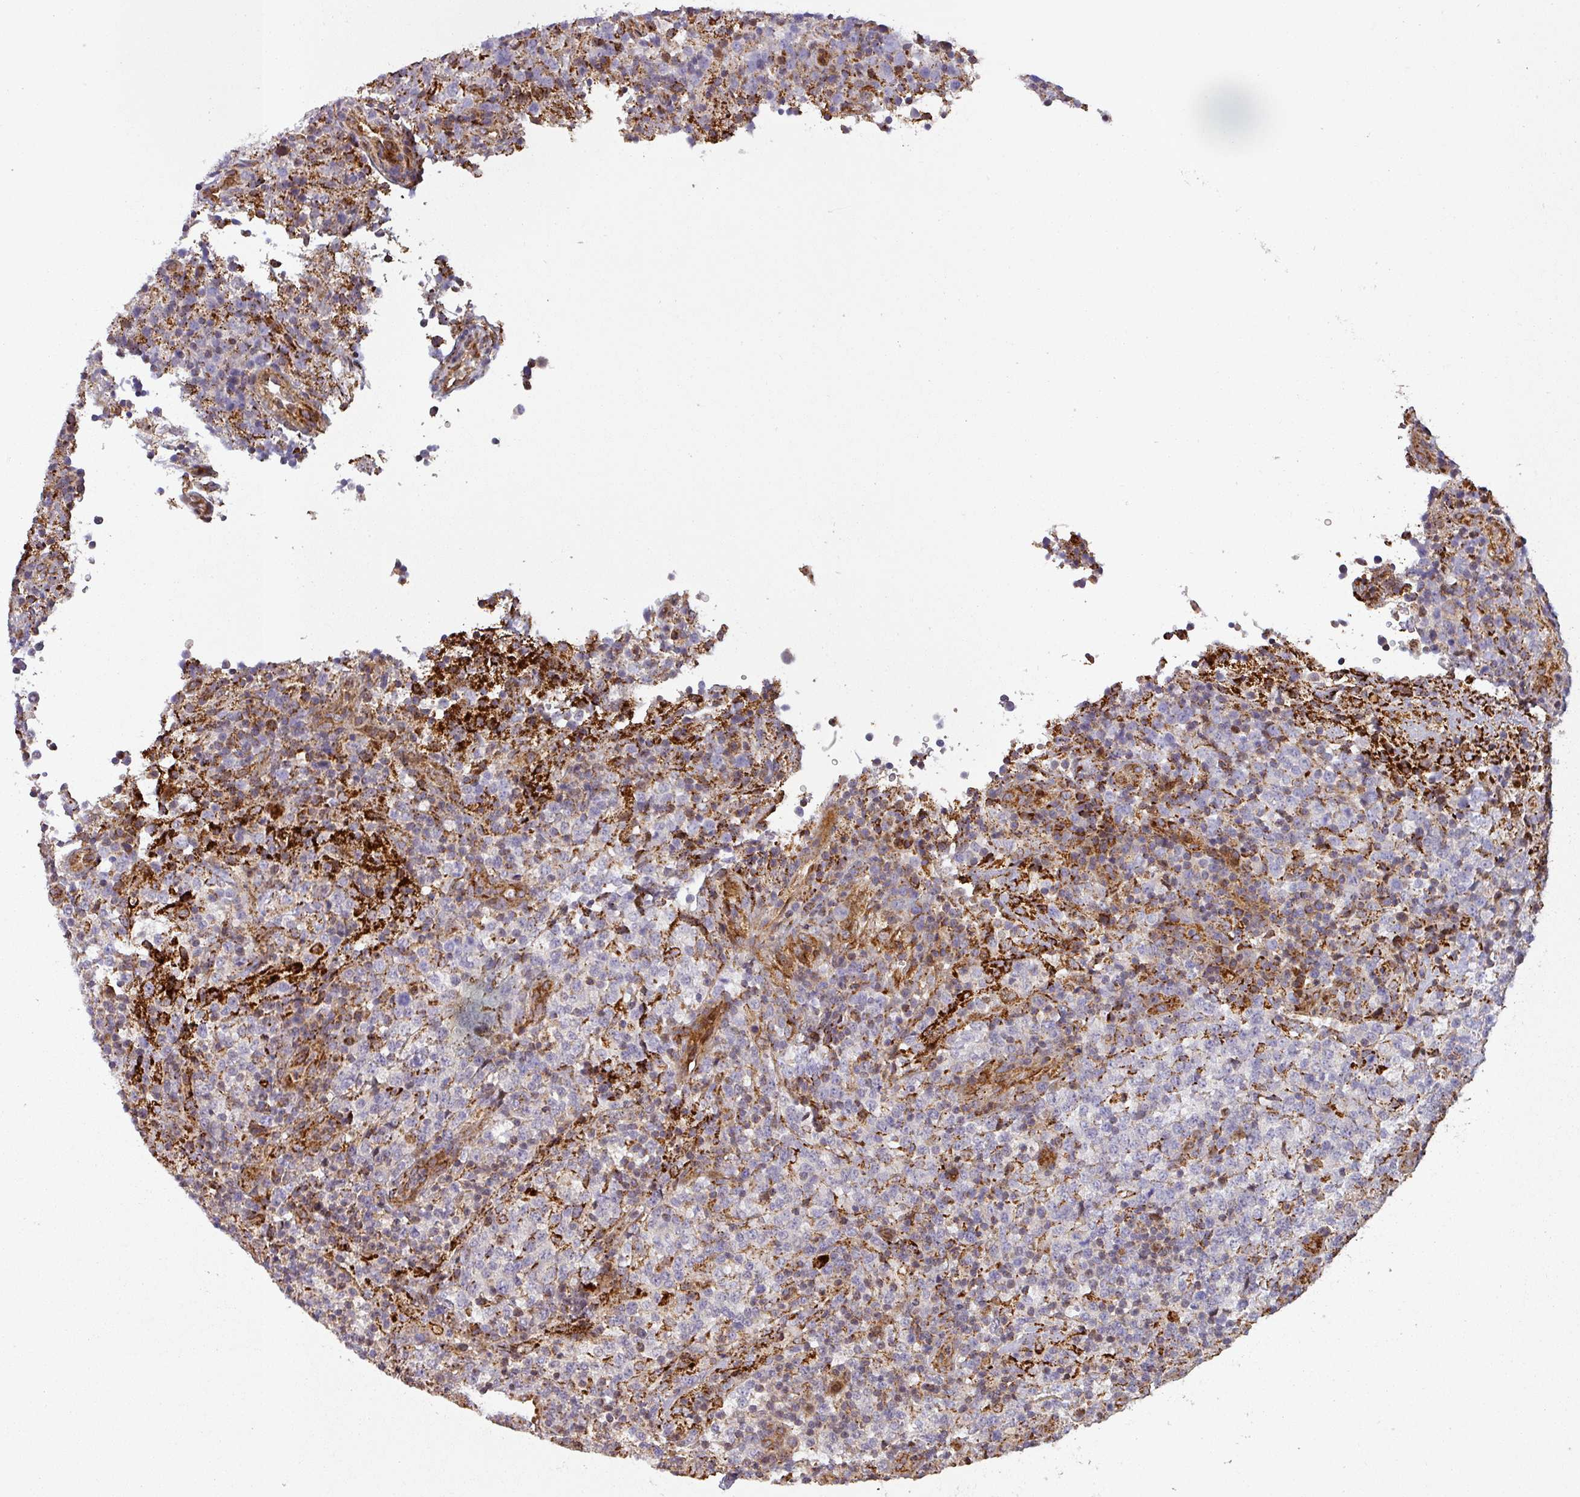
{"staining": {"intensity": "negative", "quantity": "none", "location": "none"}, "tissue": "lymphoma", "cell_type": "Tumor cells", "image_type": "cancer", "snomed": [{"axis": "morphology", "description": "Malignant lymphoma, non-Hodgkin's type, High grade"}, {"axis": "topography", "description": "Lymph node"}], "caption": "Image shows no significant protein expression in tumor cells of lymphoma.", "gene": "GPD2", "patient": {"sex": "male", "age": 54}}